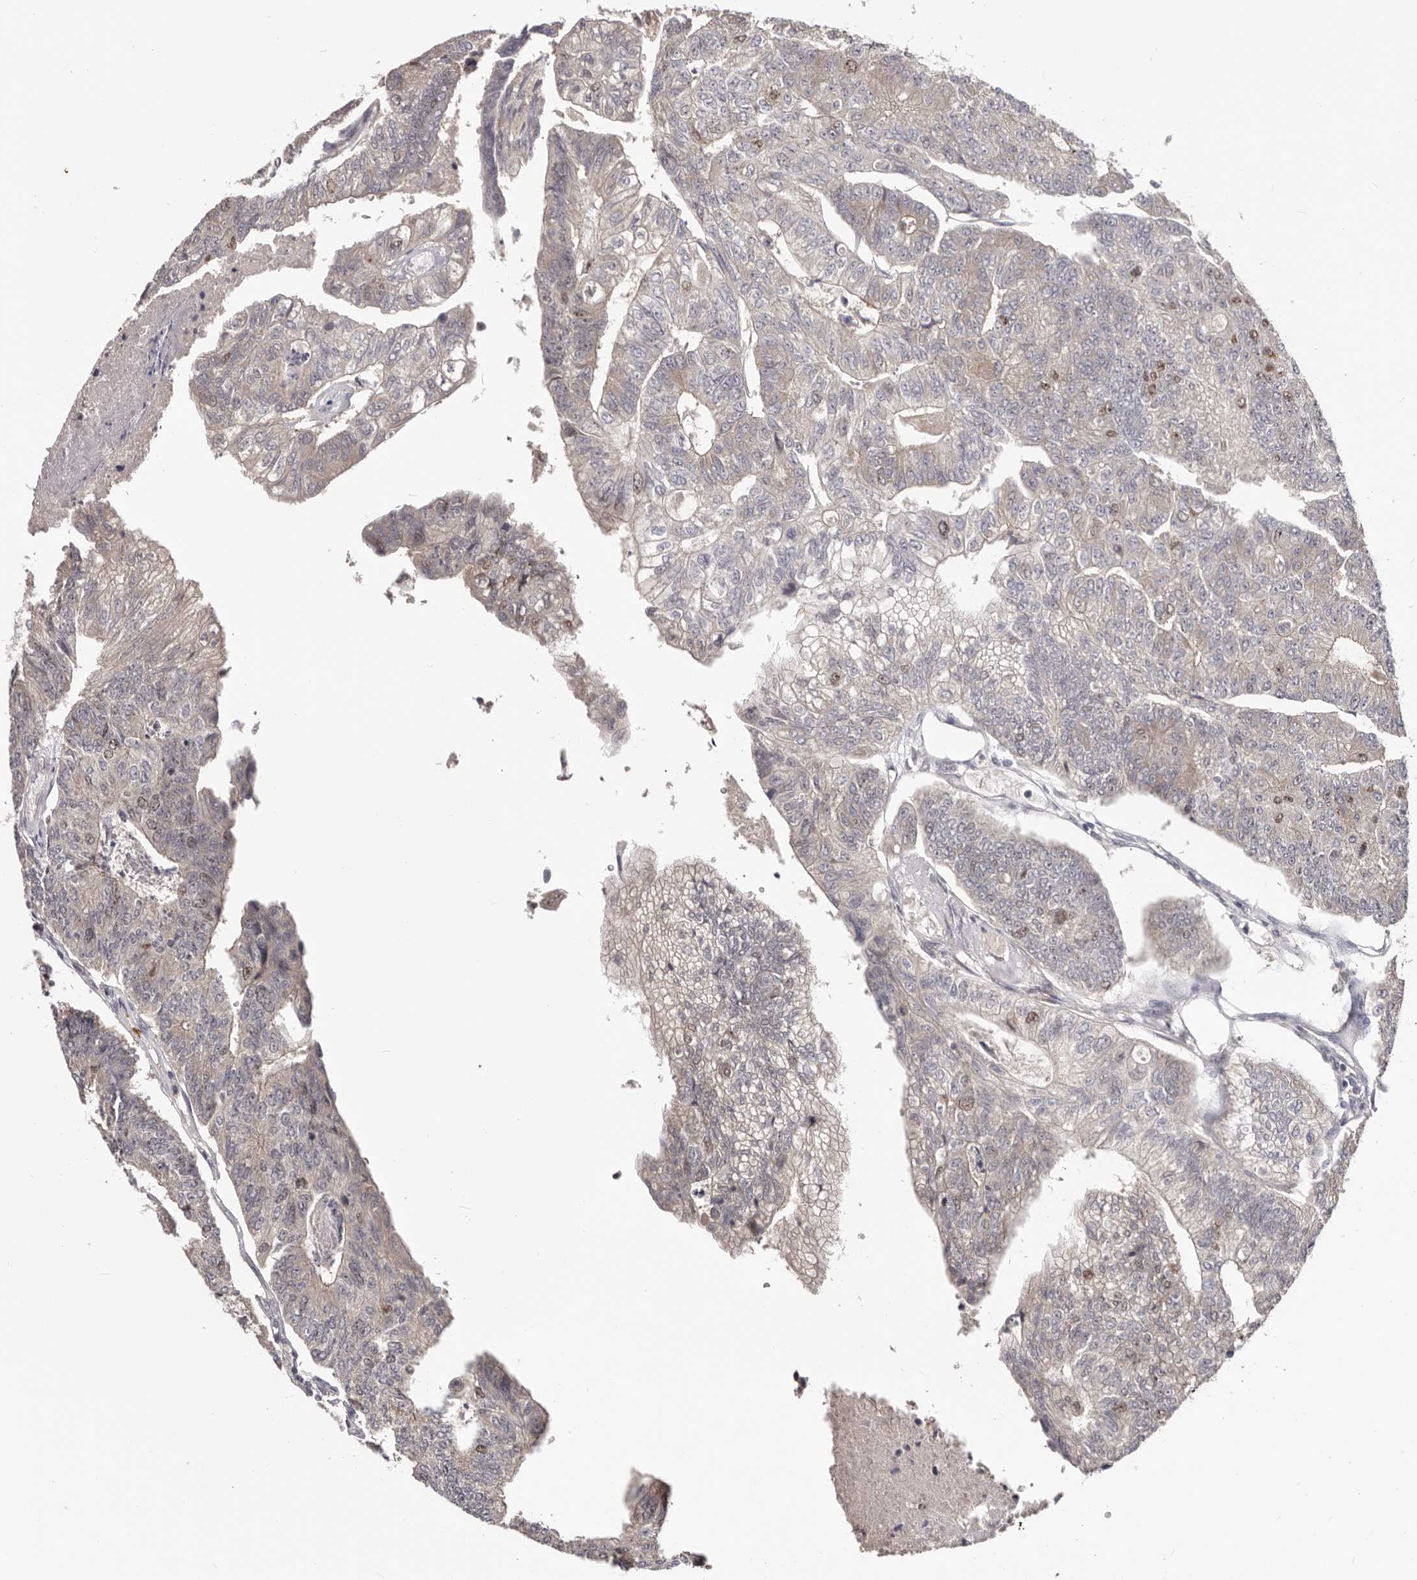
{"staining": {"intensity": "moderate", "quantity": "<25%", "location": "nuclear"}, "tissue": "colorectal cancer", "cell_type": "Tumor cells", "image_type": "cancer", "snomed": [{"axis": "morphology", "description": "Adenocarcinoma, NOS"}, {"axis": "topography", "description": "Colon"}], "caption": "Colorectal adenocarcinoma stained with DAB immunohistochemistry (IHC) exhibits low levels of moderate nuclear positivity in about <25% of tumor cells.", "gene": "CCDC190", "patient": {"sex": "female", "age": 67}}